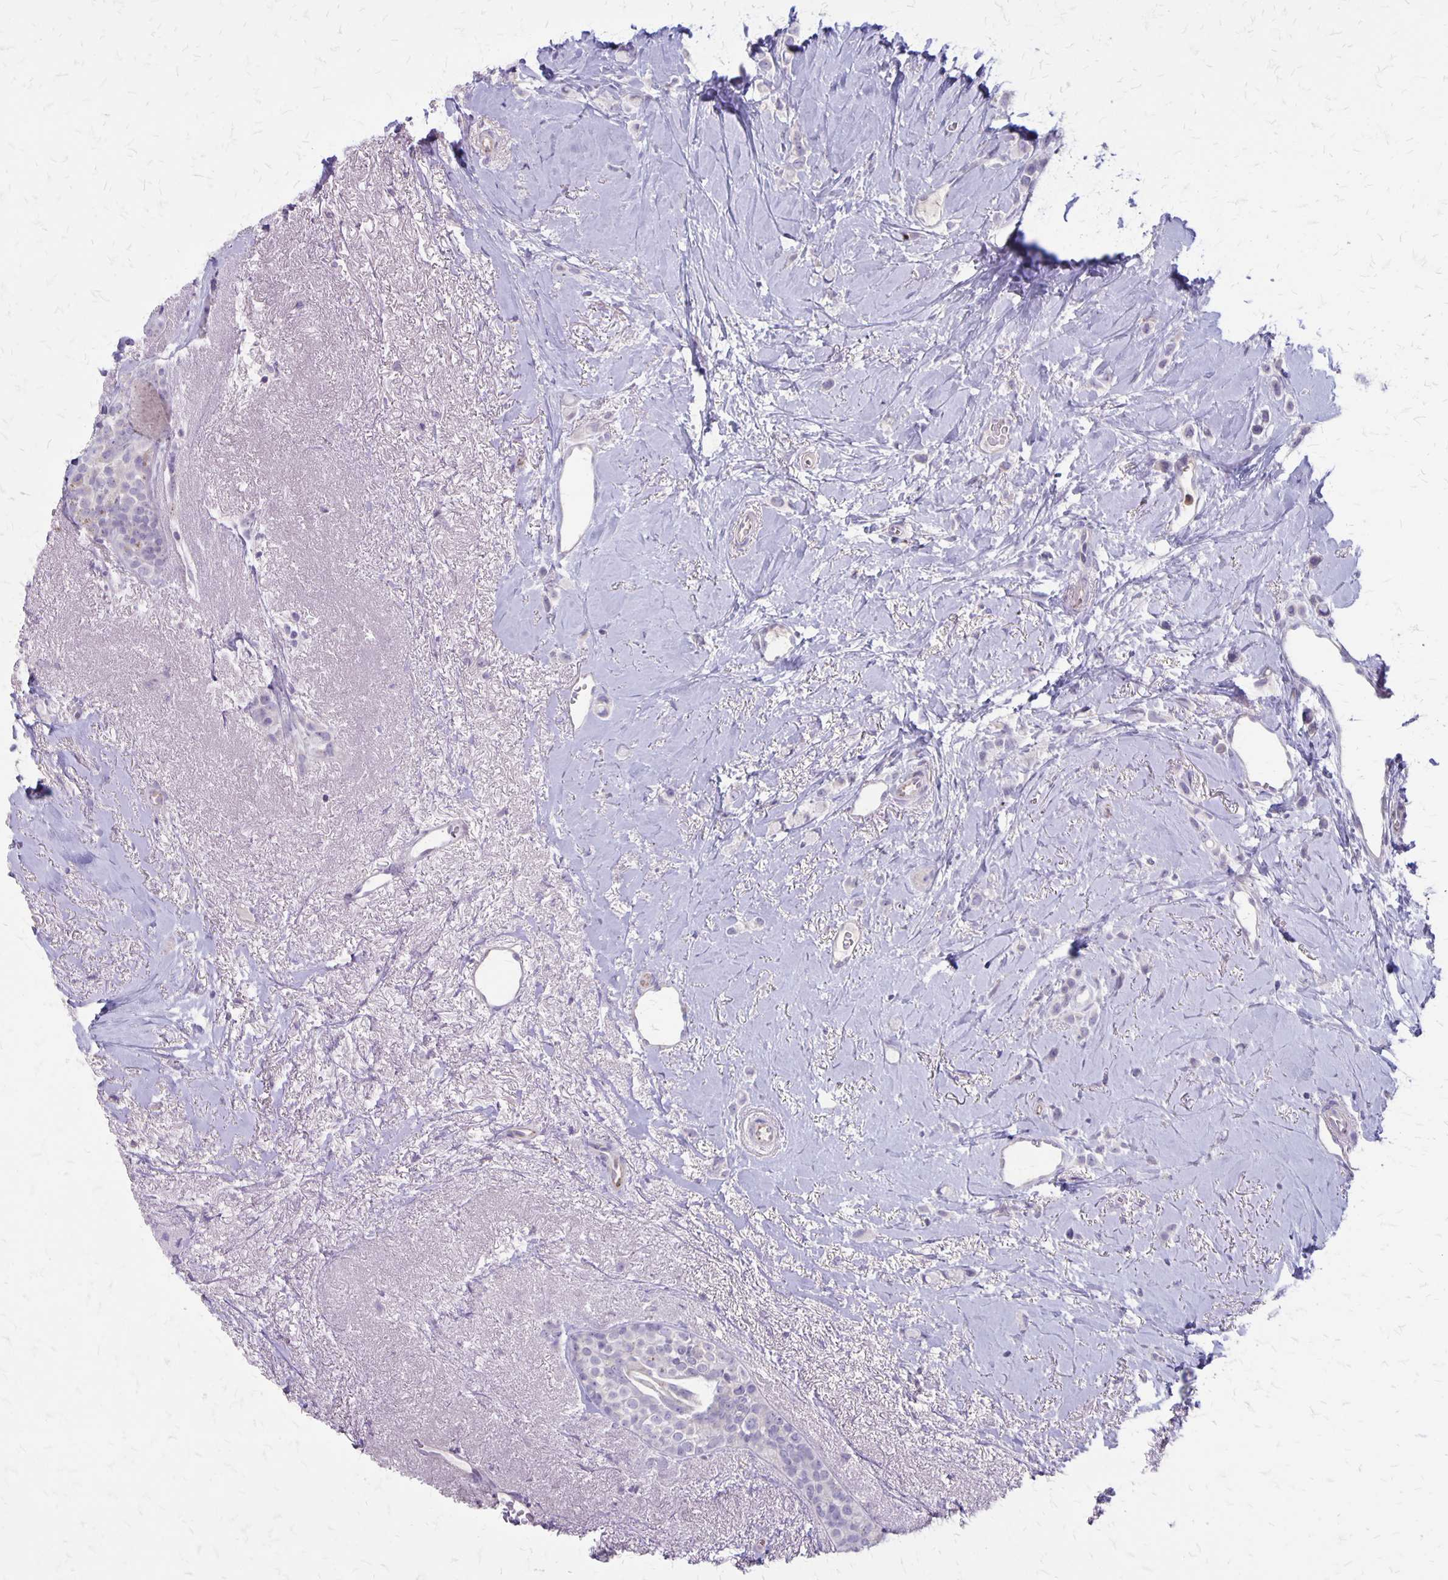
{"staining": {"intensity": "negative", "quantity": "none", "location": "none"}, "tissue": "breast cancer", "cell_type": "Tumor cells", "image_type": "cancer", "snomed": [{"axis": "morphology", "description": "Lobular carcinoma"}, {"axis": "topography", "description": "Breast"}], "caption": "Tumor cells show no significant staining in lobular carcinoma (breast).", "gene": "SEPTIN5", "patient": {"sex": "female", "age": 66}}